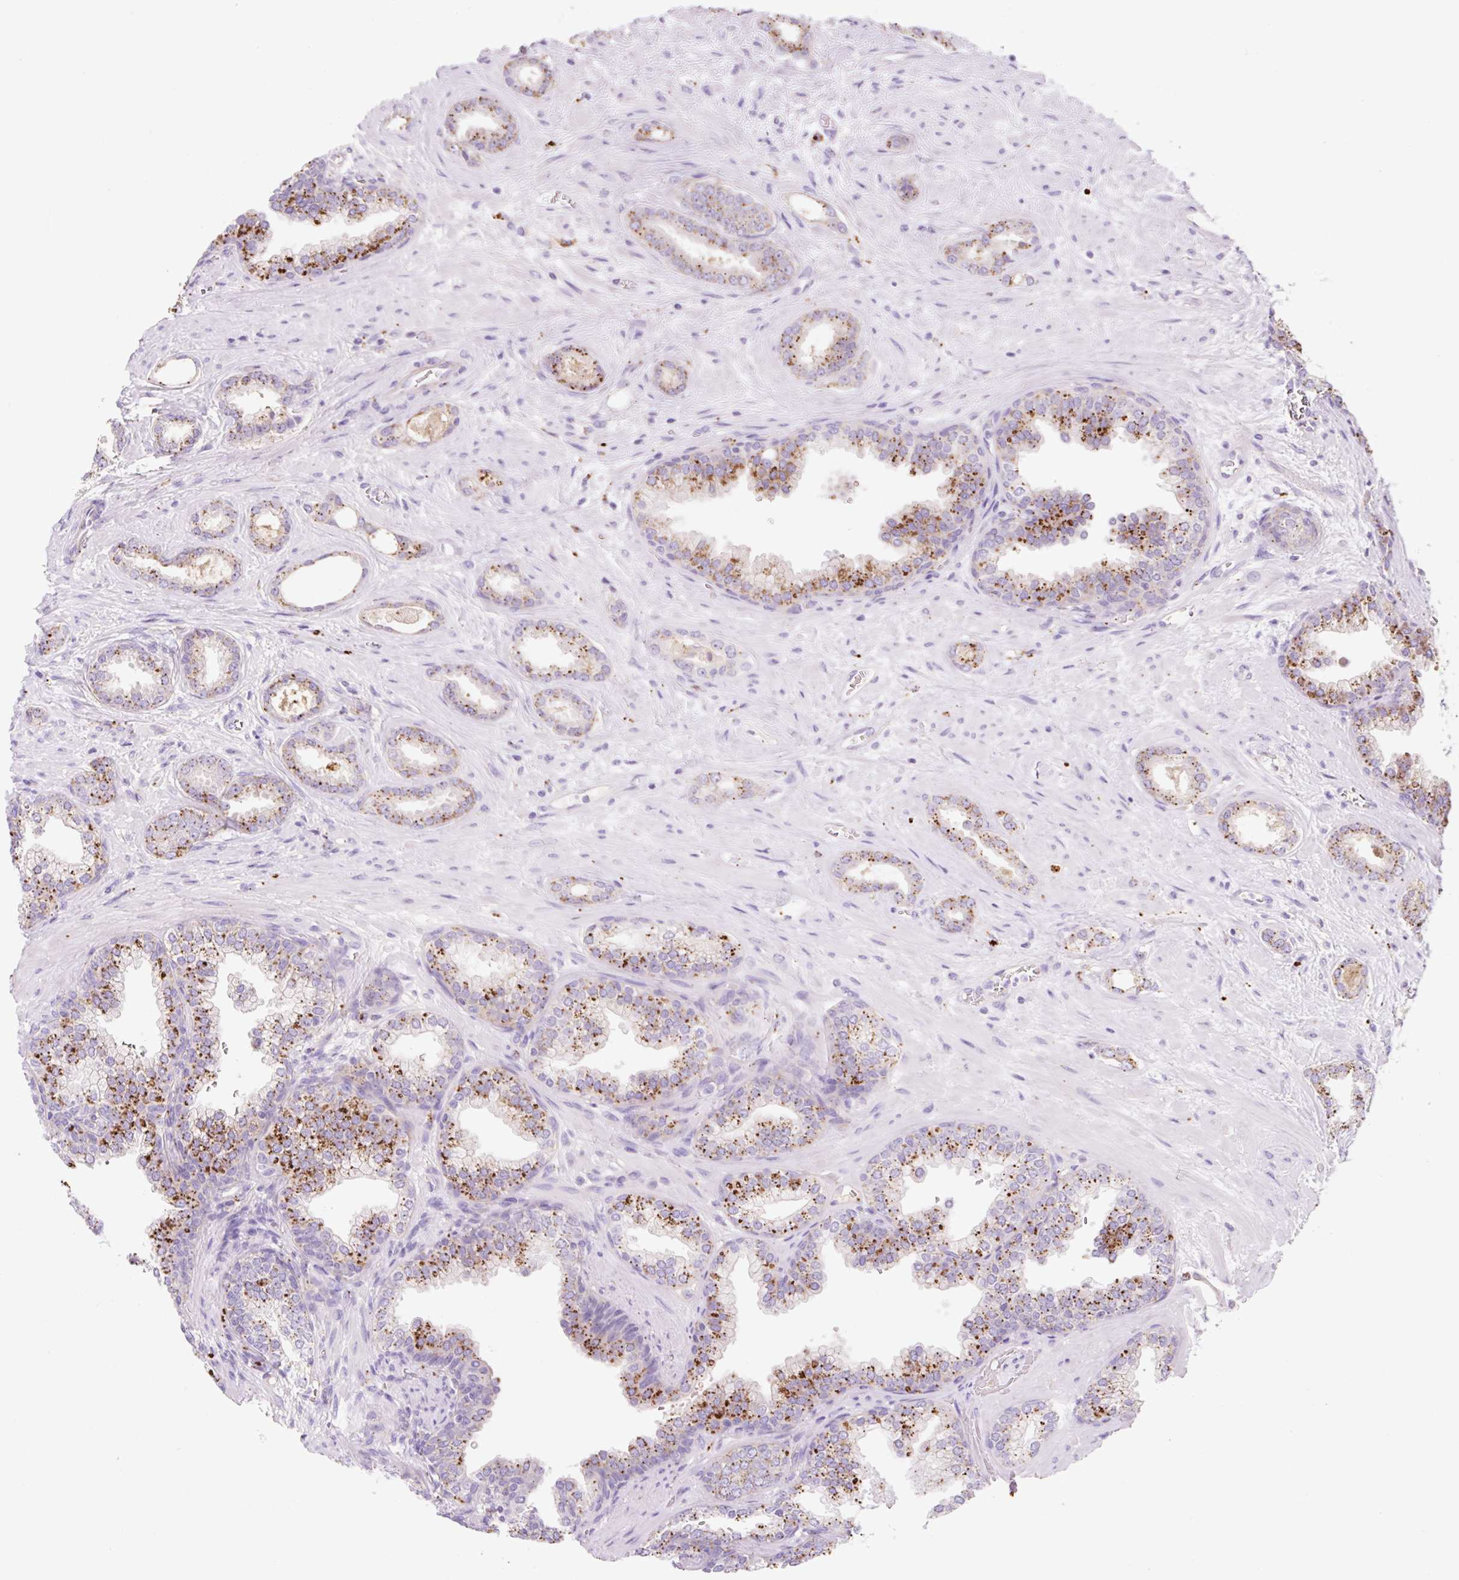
{"staining": {"intensity": "moderate", "quantity": "25%-75%", "location": "cytoplasmic/membranous"}, "tissue": "prostate cancer", "cell_type": "Tumor cells", "image_type": "cancer", "snomed": [{"axis": "morphology", "description": "Adenocarcinoma, High grade"}, {"axis": "topography", "description": "Prostate"}], "caption": "Immunohistochemistry (IHC) (DAB) staining of human prostate cancer (adenocarcinoma (high-grade)) exhibits moderate cytoplasmic/membranous protein positivity in approximately 25%-75% of tumor cells. (Stains: DAB in brown, nuclei in blue, Microscopy: brightfield microscopy at high magnification).", "gene": "HEXA", "patient": {"sex": "male", "age": 58}}